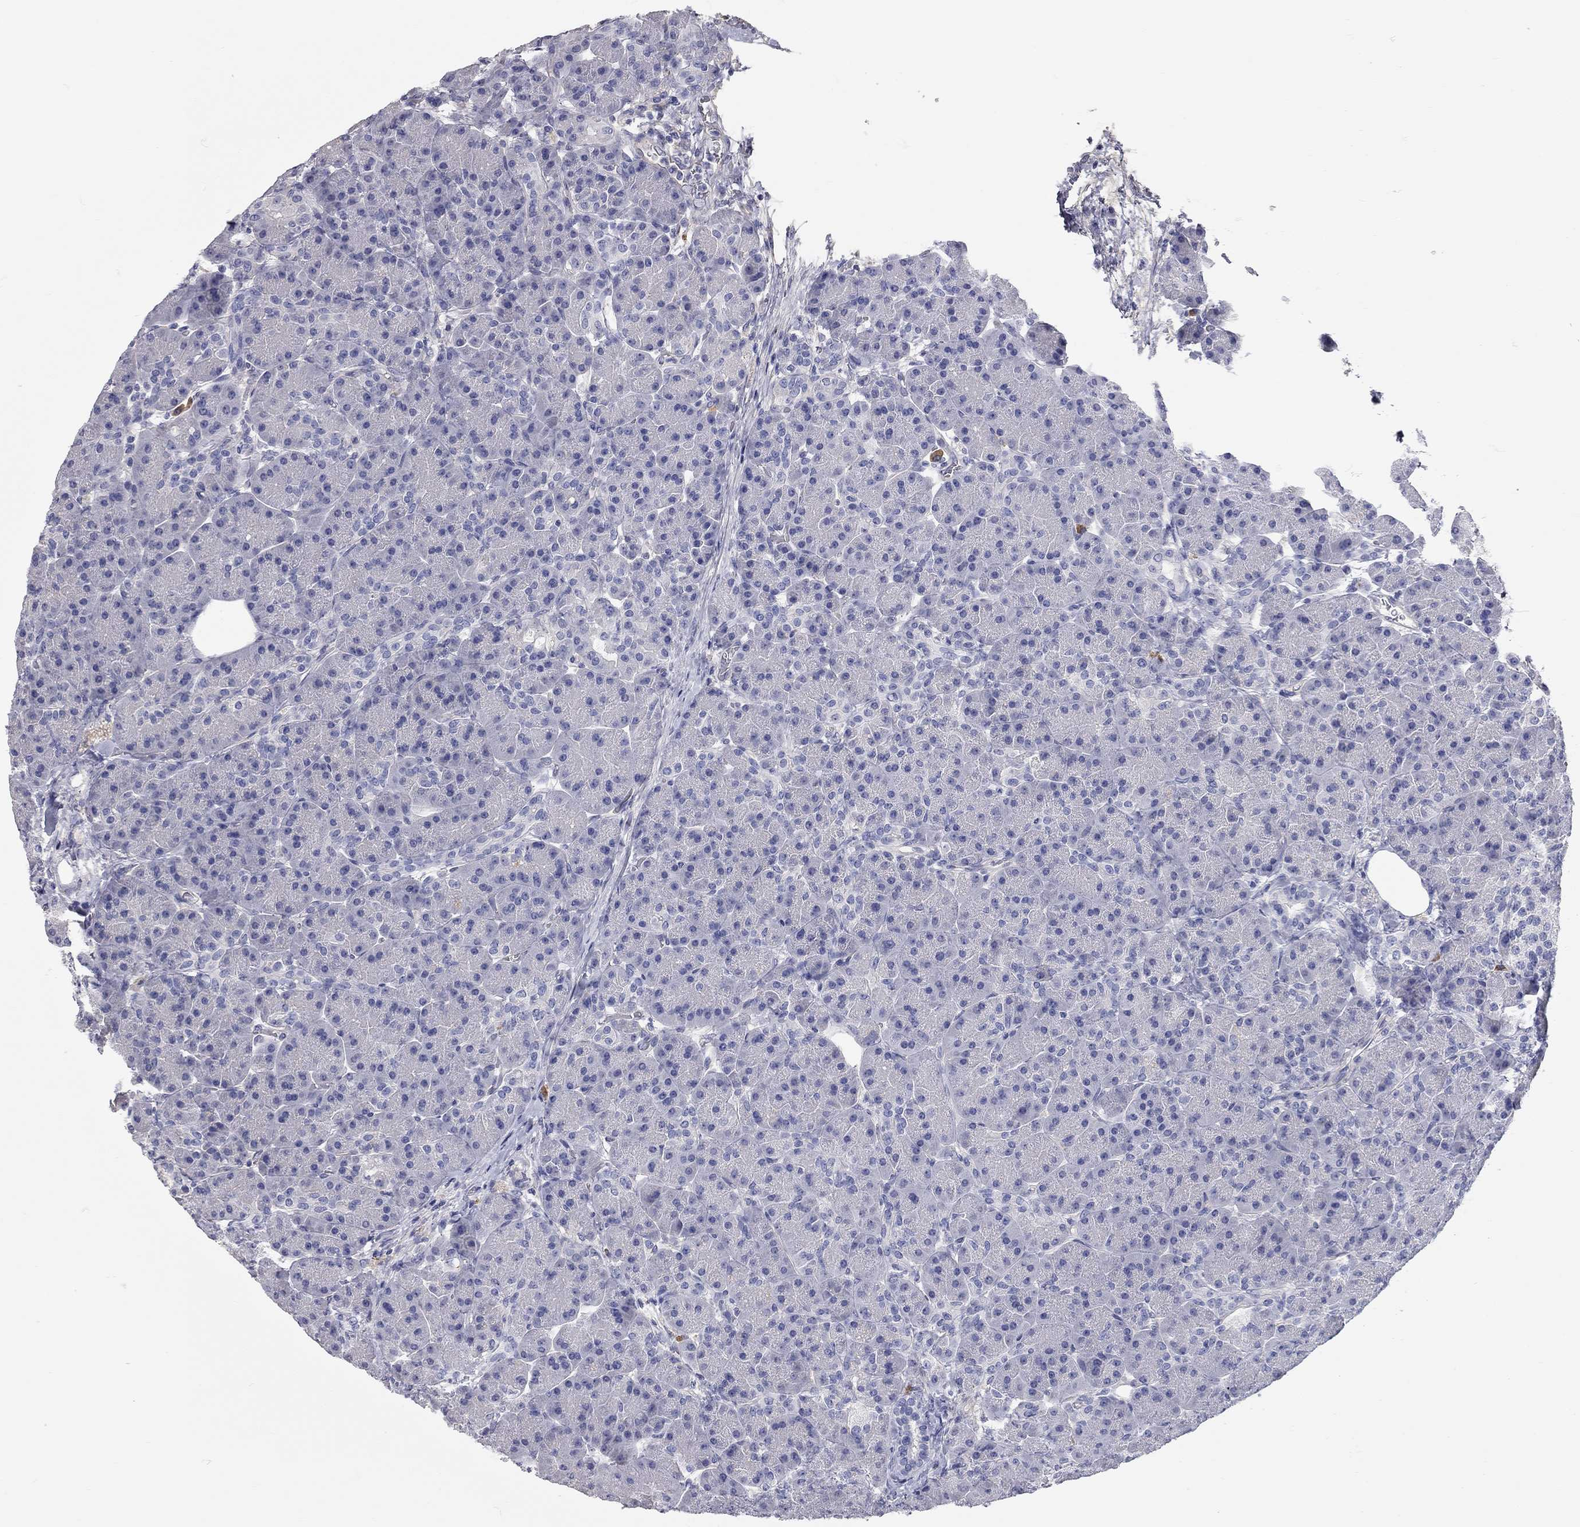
{"staining": {"intensity": "negative", "quantity": "none", "location": "none"}, "tissue": "pancreas", "cell_type": "Exocrine glandular cells", "image_type": "normal", "snomed": [{"axis": "morphology", "description": "Normal tissue, NOS"}, {"axis": "topography", "description": "Pancreas"}], "caption": "Image shows no protein staining in exocrine glandular cells of normal pancreas. Nuclei are stained in blue.", "gene": "C10orf90", "patient": {"sex": "female", "age": 63}}